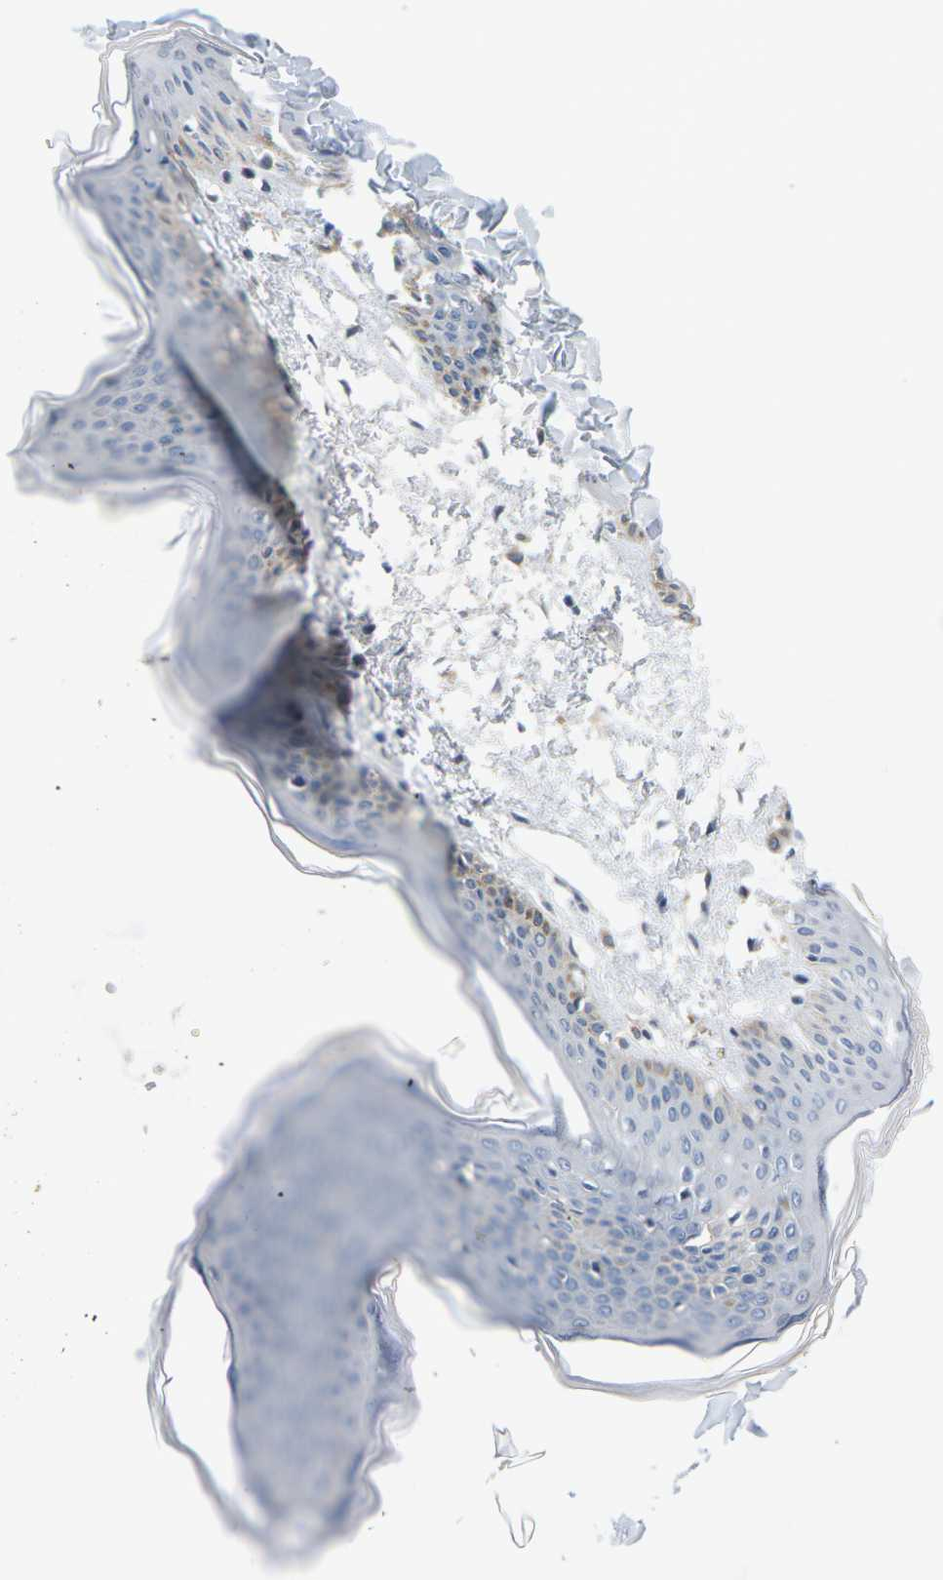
{"staining": {"intensity": "weak", "quantity": ">75%", "location": "cytoplasmic/membranous"}, "tissue": "skin", "cell_type": "Fibroblasts", "image_type": "normal", "snomed": [{"axis": "morphology", "description": "Normal tissue, NOS"}, {"axis": "topography", "description": "Skin"}], "caption": "Immunohistochemistry histopathology image of benign skin: skin stained using IHC reveals low levels of weak protein expression localized specifically in the cytoplasmic/membranous of fibroblasts, appearing as a cytoplasmic/membranous brown color.", "gene": "PKP2", "patient": {"sex": "female", "age": 17}}